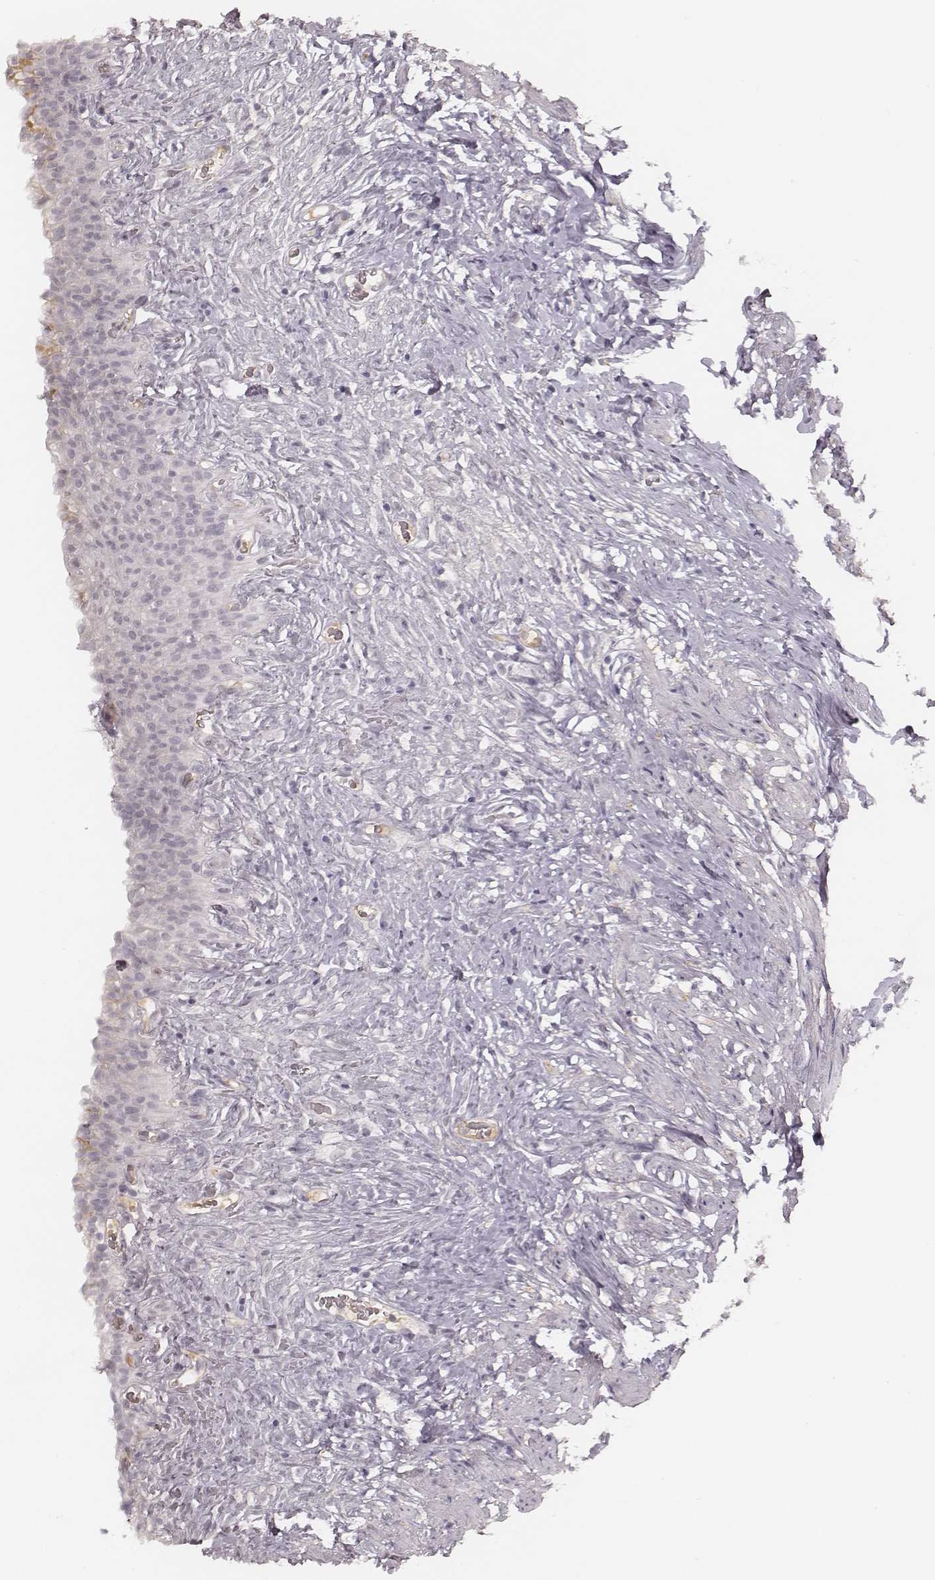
{"staining": {"intensity": "negative", "quantity": "none", "location": "none"}, "tissue": "urinary bladder", "cell_type": "Urothelial cells", "image_type": "normal", "snomed": [{"axis": "morphology", "description": "Normal tissue, NOS"}, {"axis": "topography", "description": "Urinary bladder"}, {"axis": "topography", "description": "Prostate"}], "caption": "Micrograph shows no protein positivity in urothelial cells of unremarkable urinary bladder. (DAB (3,3'-diaminobenzidine) immunohistochemistry (IHC) visualized using brightfield microscopy, high magnification).", "gene": "MSX1", "patient": {"sex": "male", "age": 76}}